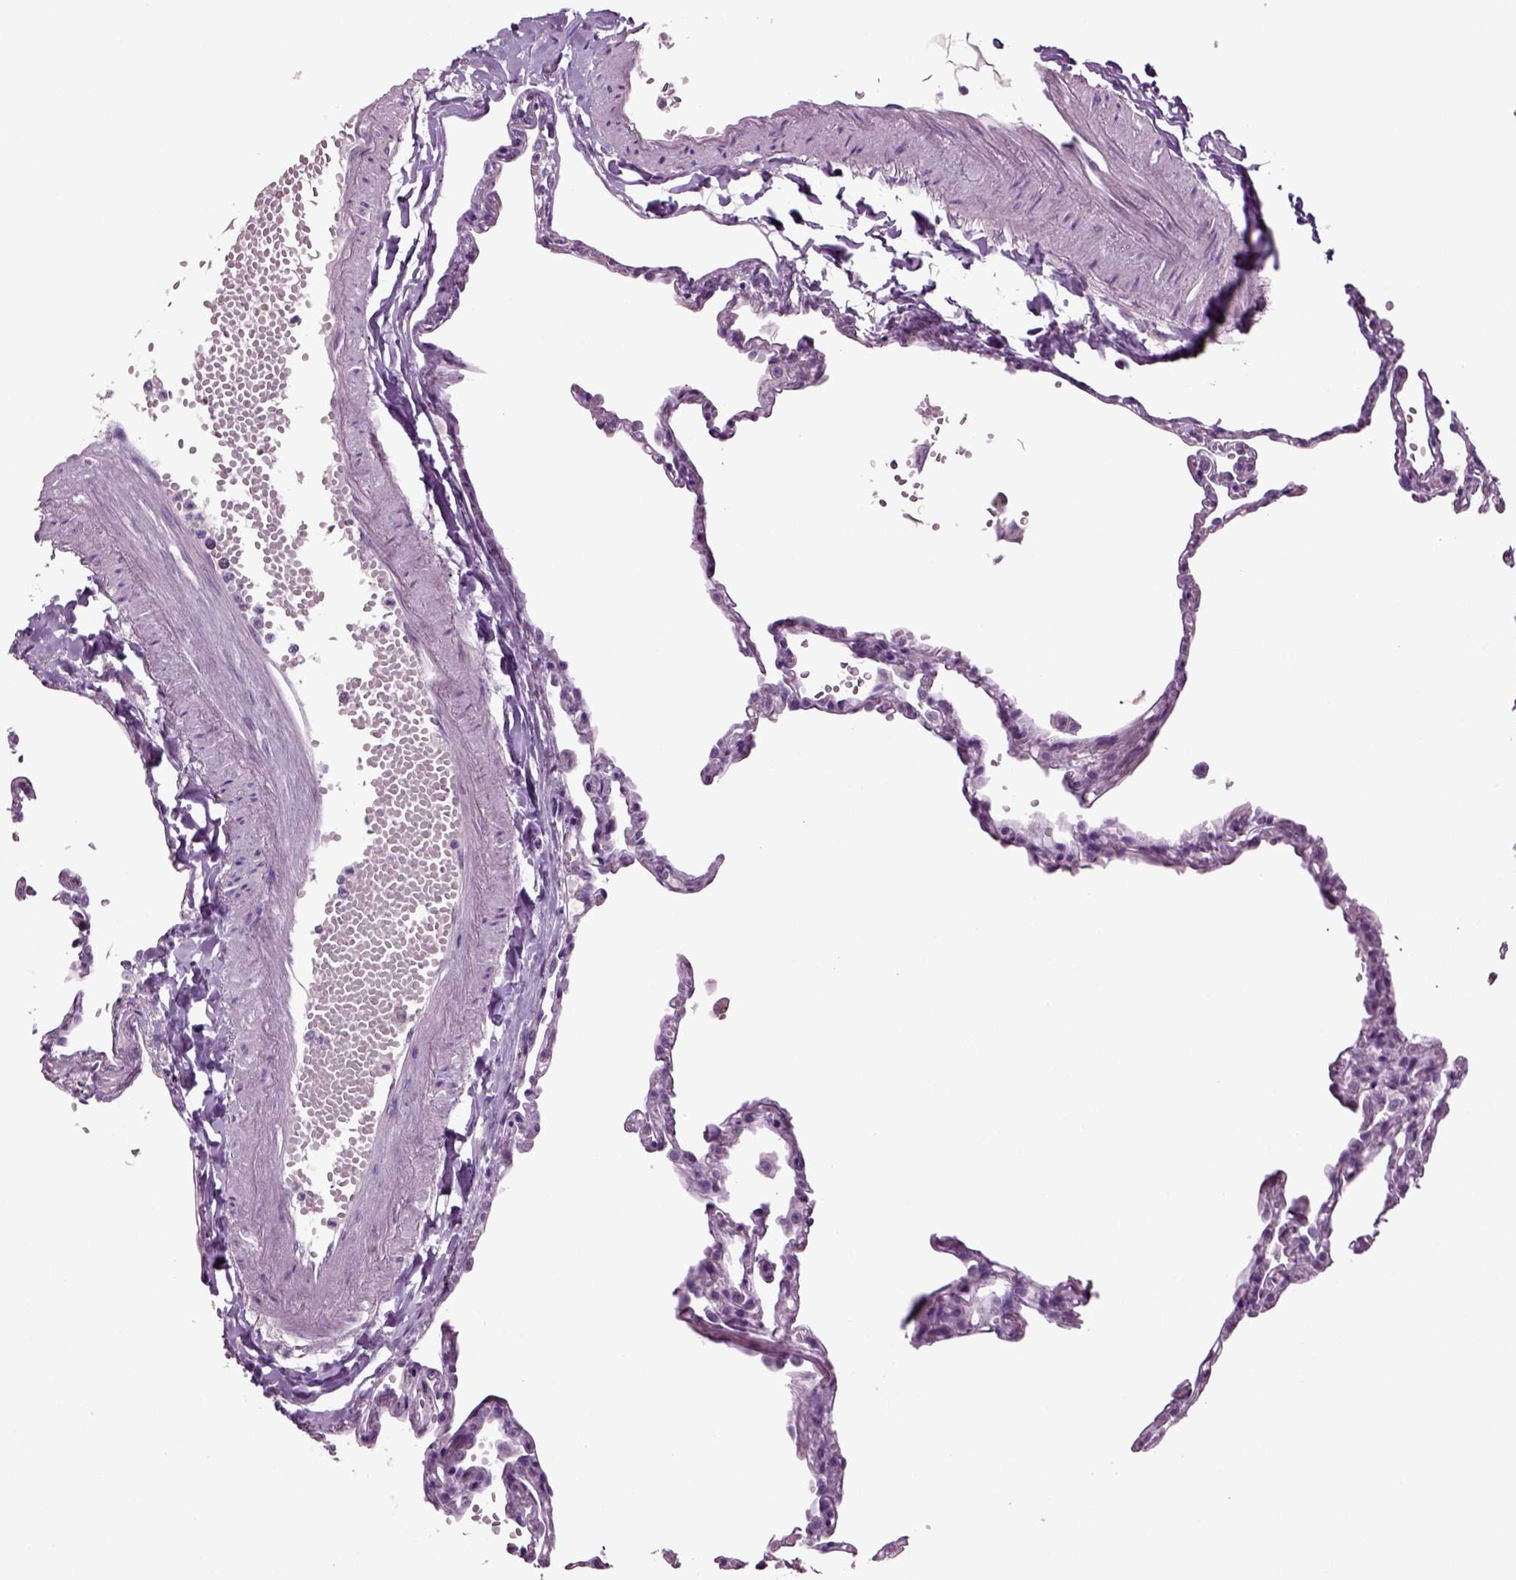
{"staining": {"intensity": "negative", "quantity": "none", "location": "none"}, "tissue": "lung", "cell_type": "Alveolar cells", "image_type": "normal", "snomed": [{"axis": "morphology", "description": "Normal tissue, NOS"}, {"axis": "topography", "description": "Lung"}], "caption": "Protein analysis of unremarkable lung exhibits no significant expression in alveolar cells.", "gene": "SLC17A6", "patient": {"sex": "male", "age": 78}}